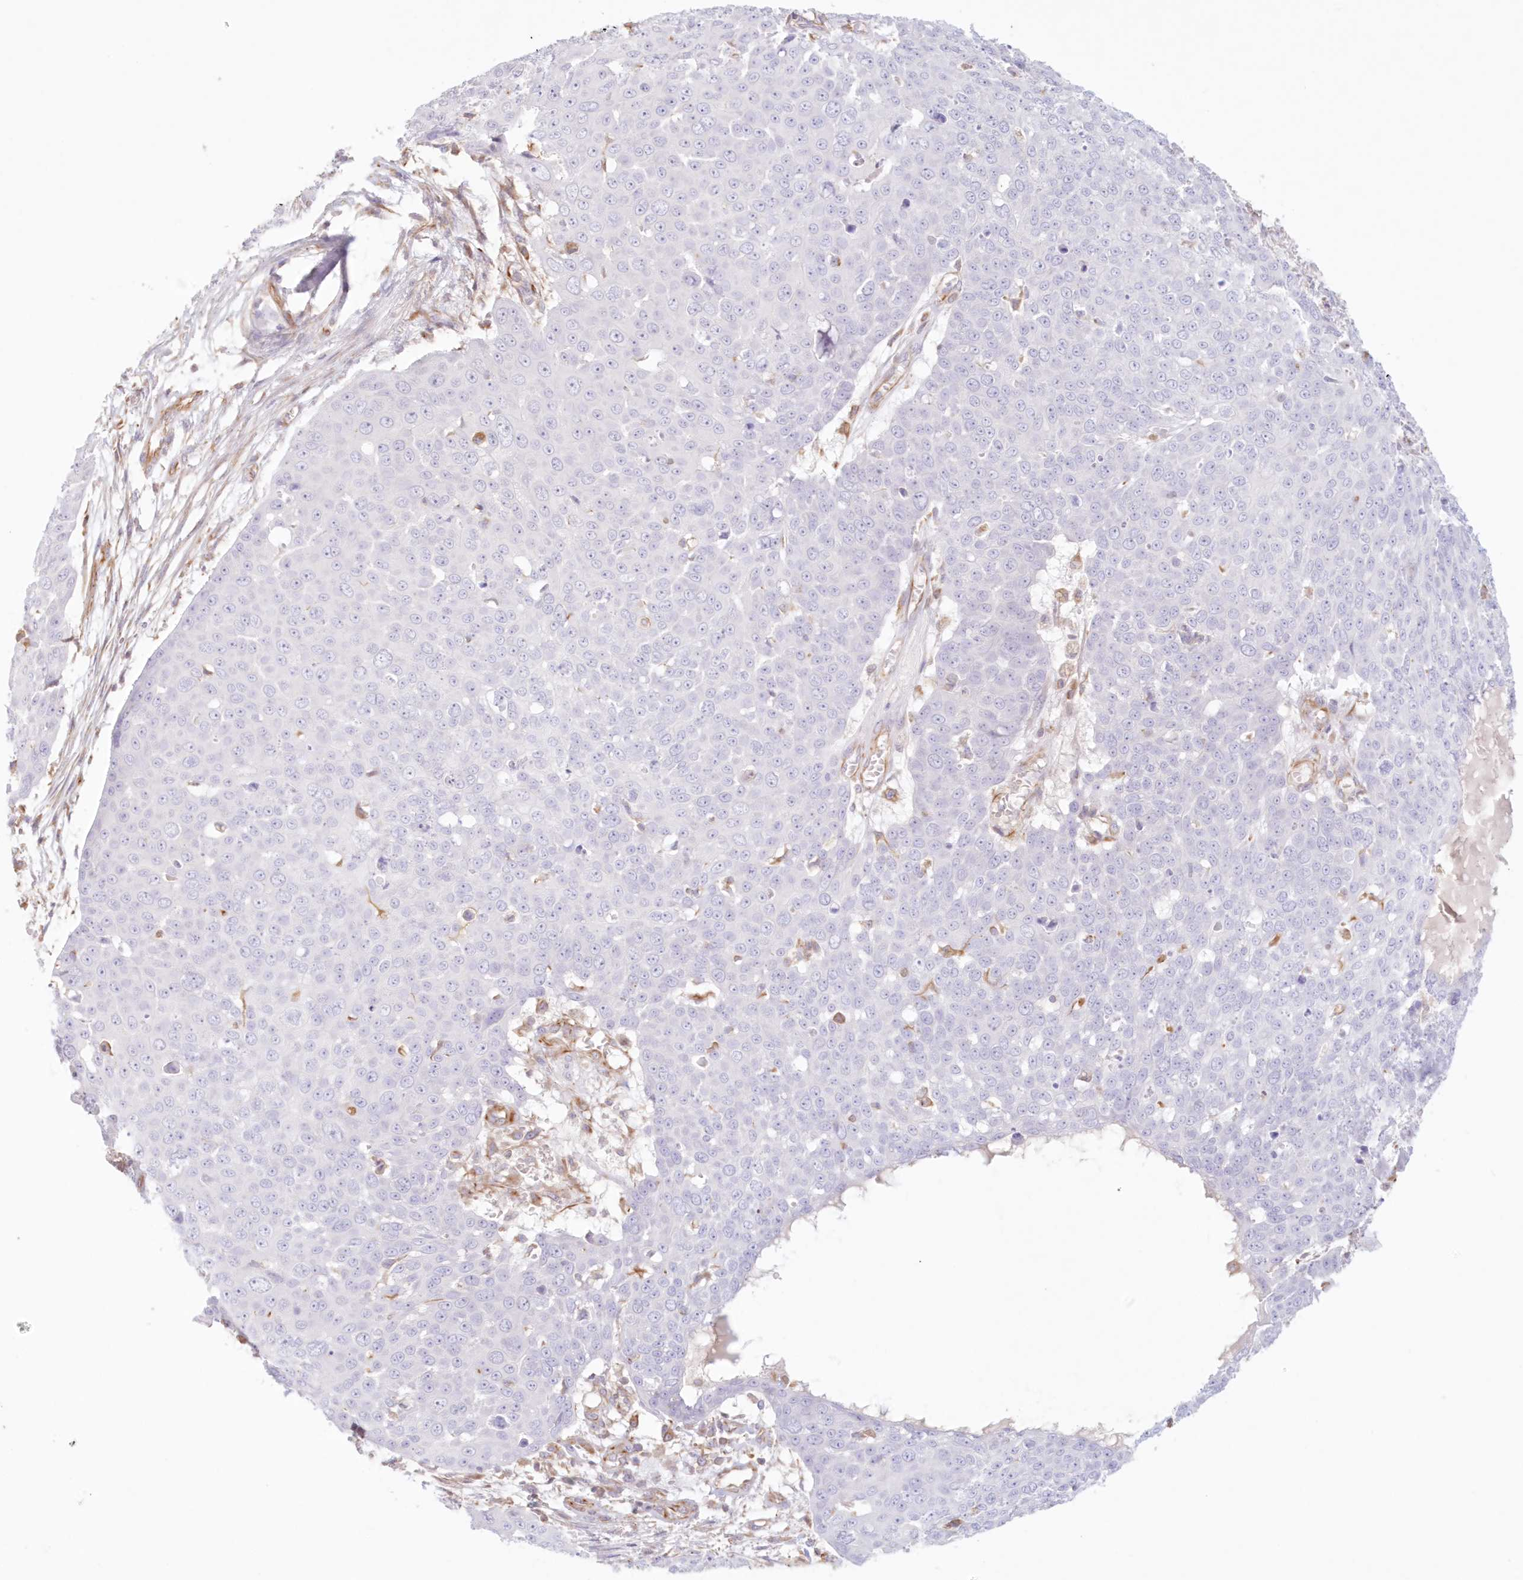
{"staining": {"intensity": "negative", "quantity": "none", "location": "none"}, "tissue": "skin cancer", "cell_type": "Tumor cells", "image_type": "cancer", "snomed": [{"axis": "morphology", "description": "Squamous cell carcinoma, NOS"}, {"axis": "topography", "description": "Skin"}], "caption": "Immunohistochemistry (IHC) micrograph of skin cancer (squamous cell carcinoma) stained for a protein (brown), which shows no expression in tumor cells.", "gene": "DMRTB1", "patient": {"sex": "male", "age": 71}}